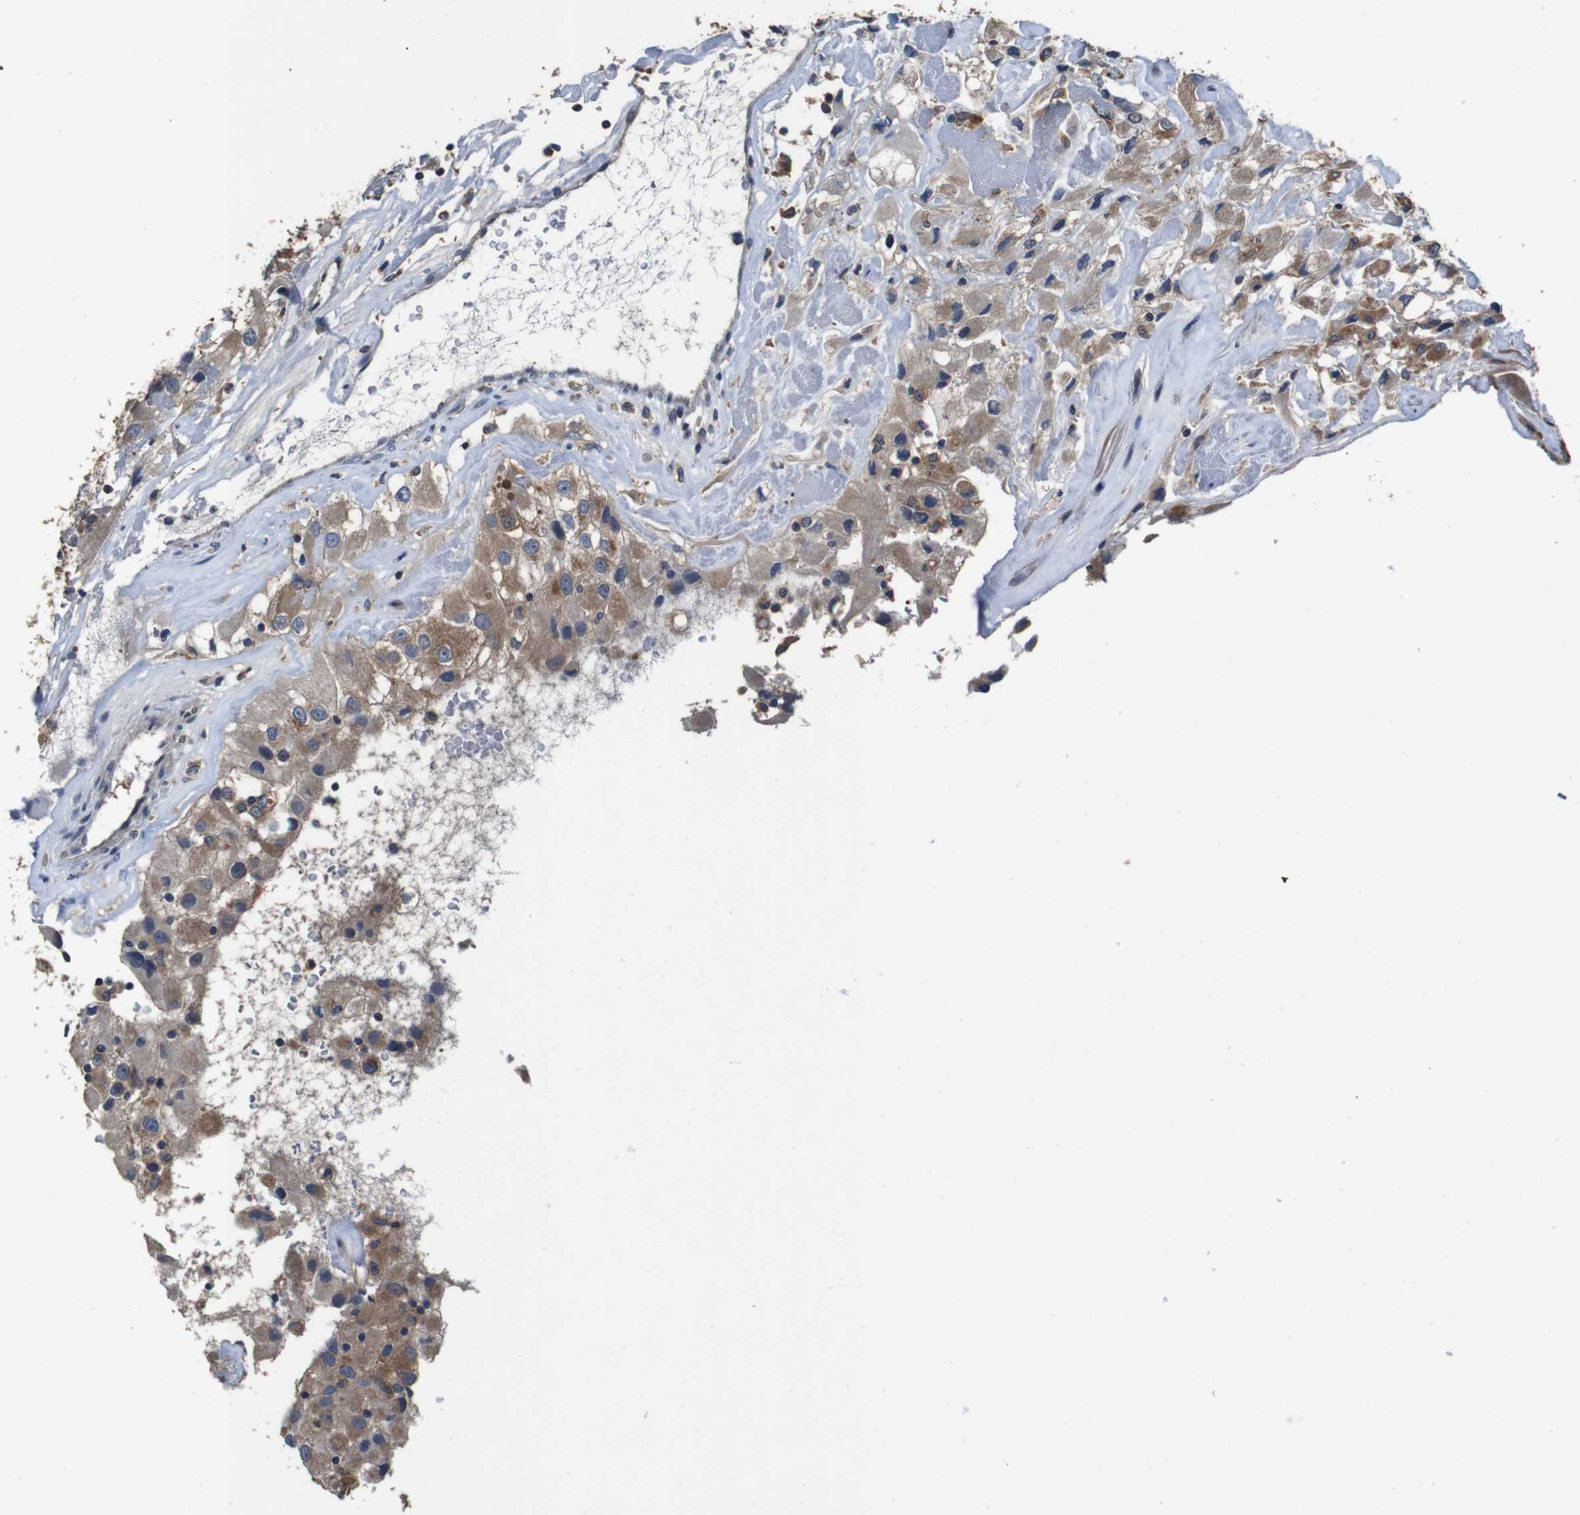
{"staining": {"intensity": "moderate", "quantity": ">75%", "location": "cytoplasmic/membranous"}, "tissue": "renal cancer", "cell_type": "Tumor cells", "image_type": "cancer", "snomed": [{"axis": "morphology", "description": "Adenocarcinoma, NOS"}, {"axis": "topography", "description": "Kidney"}], "caption": "Immunohistochemical staining of human renal cancer (adenocarcinoma) shows moderate cytoplasmic/membranous protein positivity in approximately >75% of tumor cells.", "gene": "GLIPR1", "patient": {"sex": "female", "age": 52}}